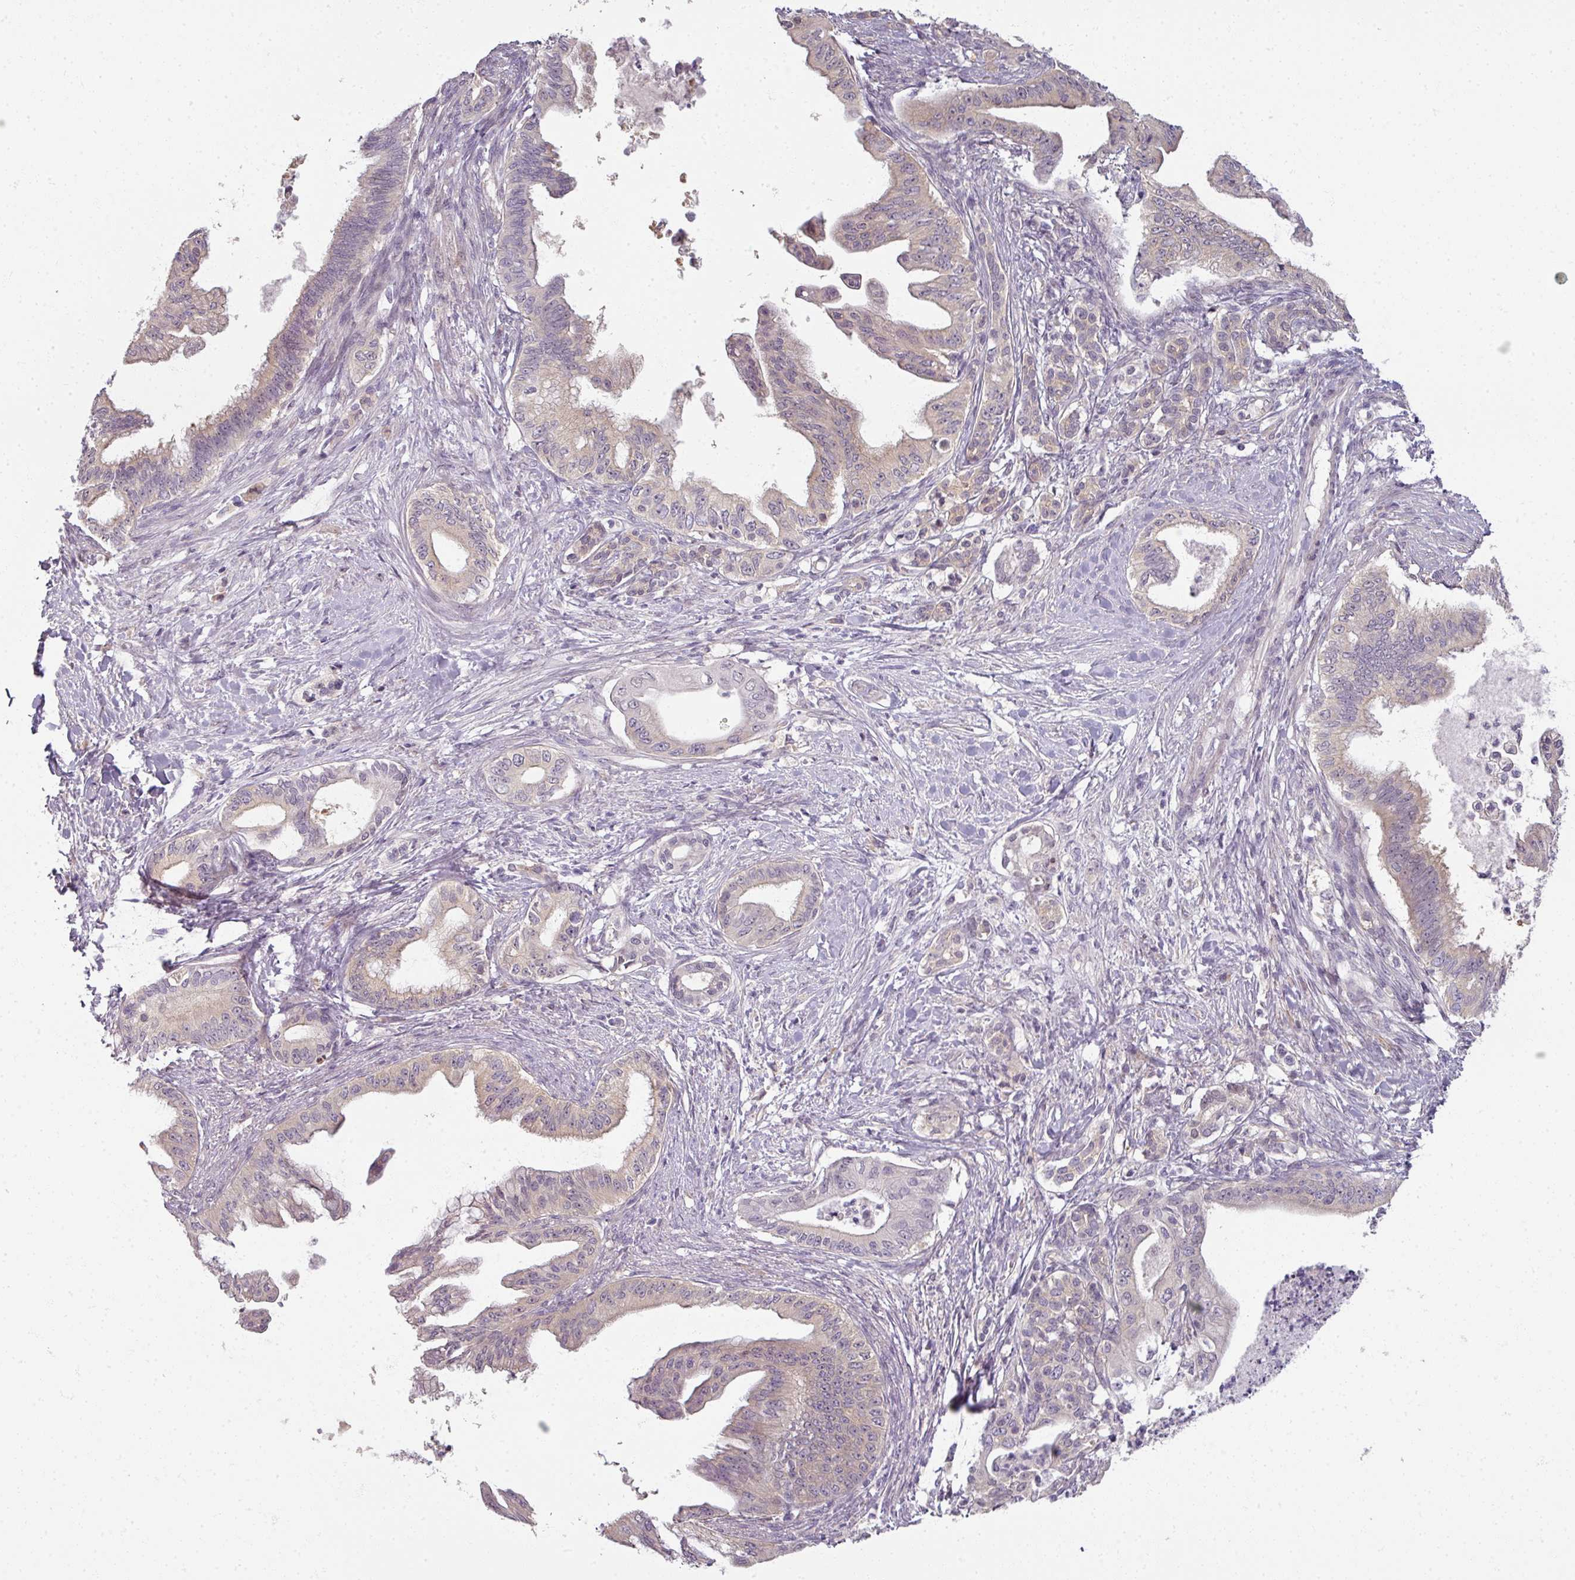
{"staining": {"intensity": "weak", "quantity": "<25%", "location": "cytoplasmic/membranous"}, "tissue": "pancreatic cancer", "cell_type": "Tumor cells", "image_type": "cancer", "snomed": [{"axis": "morphology", "description": "Adenocarcinoma, NOS"}, {"axis": "topography", "description": "Pancreas"}], "caption": "DAB (3,3'-diaminobenzidine) immunohistochemical staining of adenocarcinoma (pancreatic) reveals no significant expression in tumor cells.", "gene": "MYMK", "patient": {"sex": "male", "age": 58}}